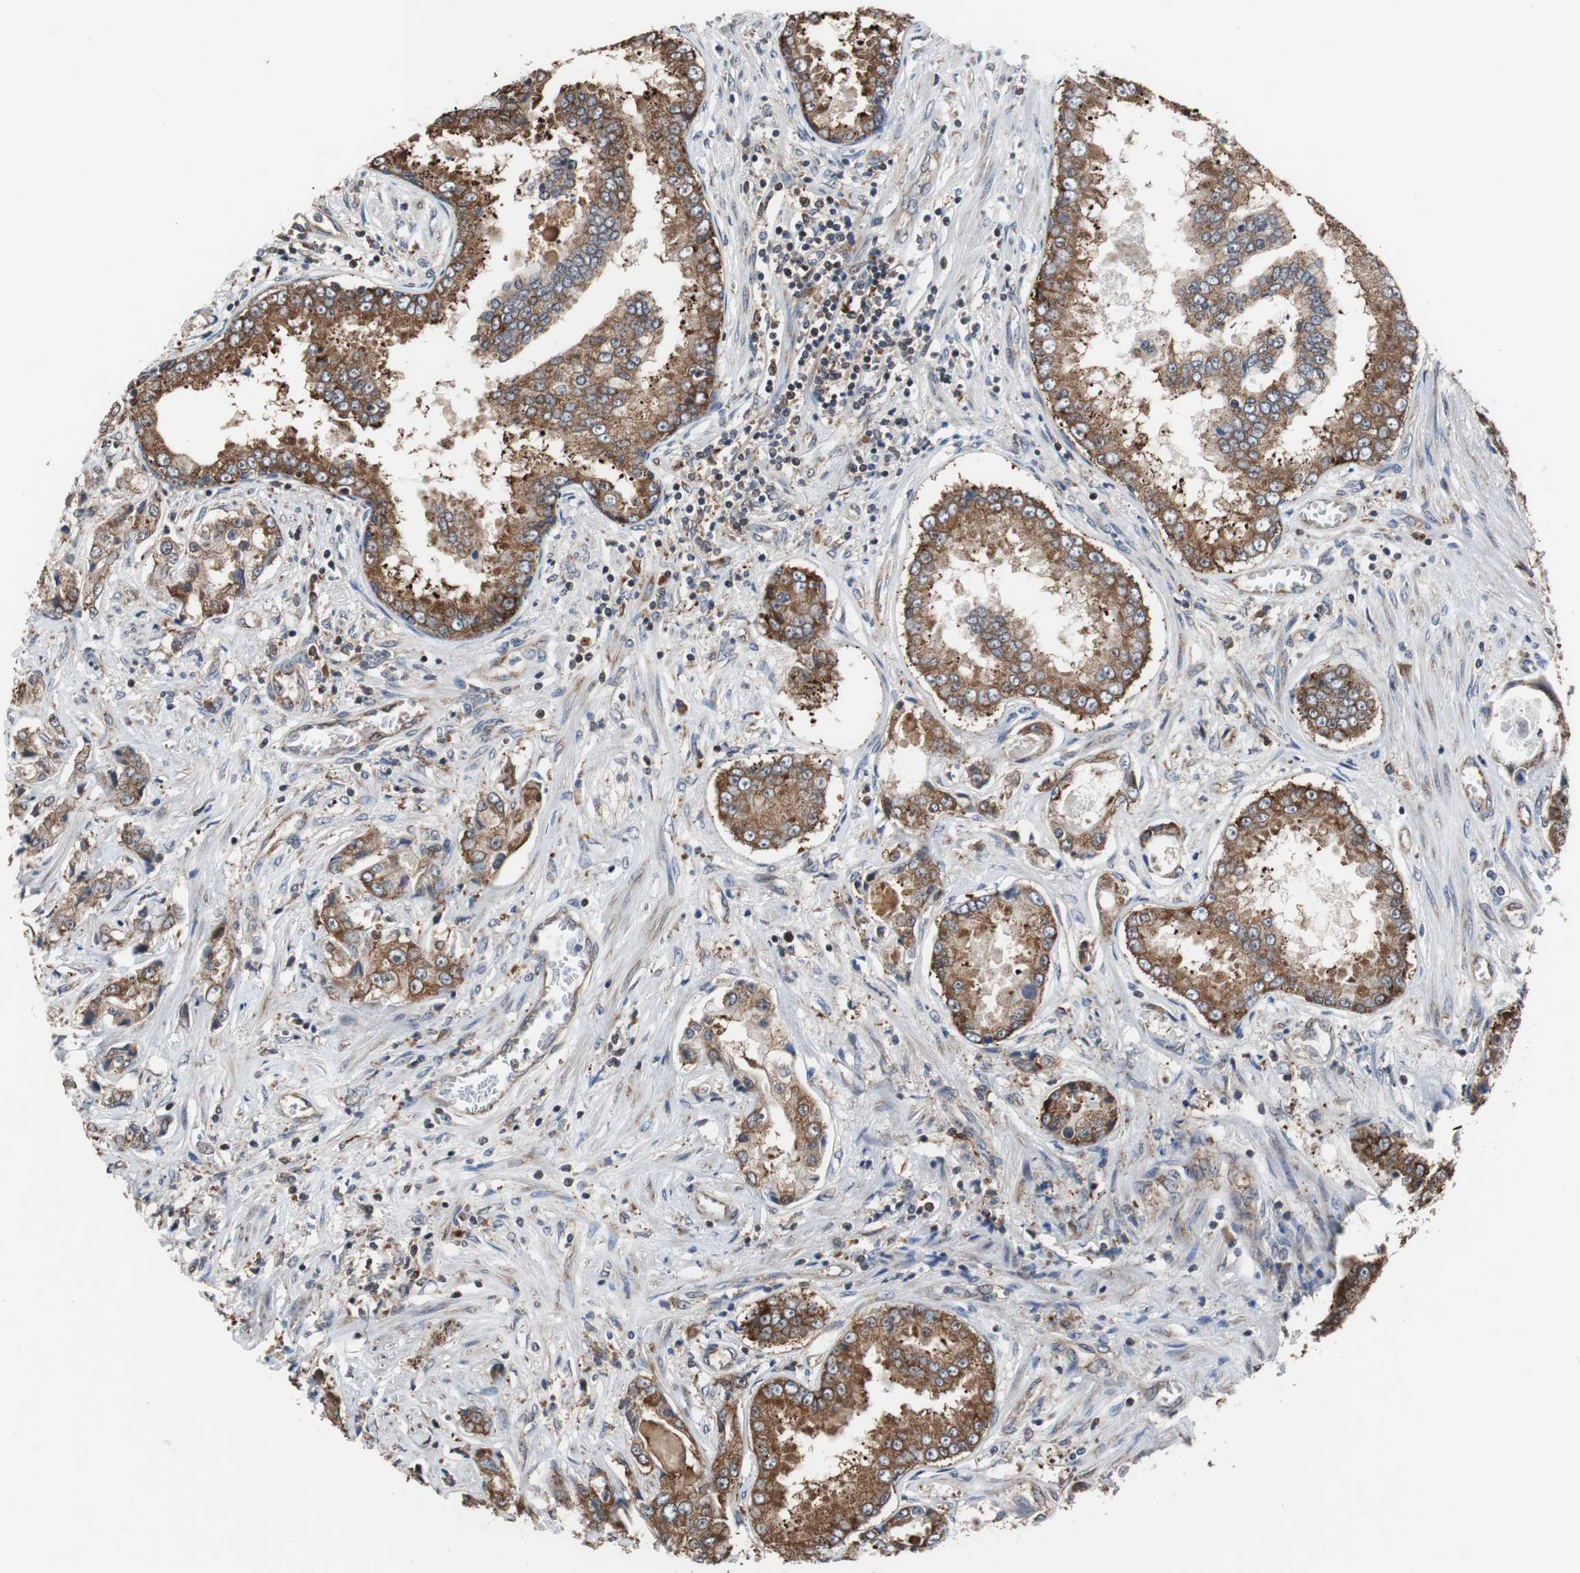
{"staining": {"intensity": "strong", "quantity": ">75%", "location": "cytoplasmic/membranous"}, "tissue": "prostate cancer", "cell_type": "Tumor cells", "image_type": "cancer", "snomed": [{"axis": "morphology", "description": "Adenocarcinoma, High grade"}, {"axis": "topography", "description": "Prostate"}], "caption": "This is a histology image of IHC staining of prostate cancer (high-grade adenocarcinoma), which shows strong staining in the cytoplasmic/membranous of tumor cells.", "gene": "USP10", "patient": {"sex": "male", "age": 73}}